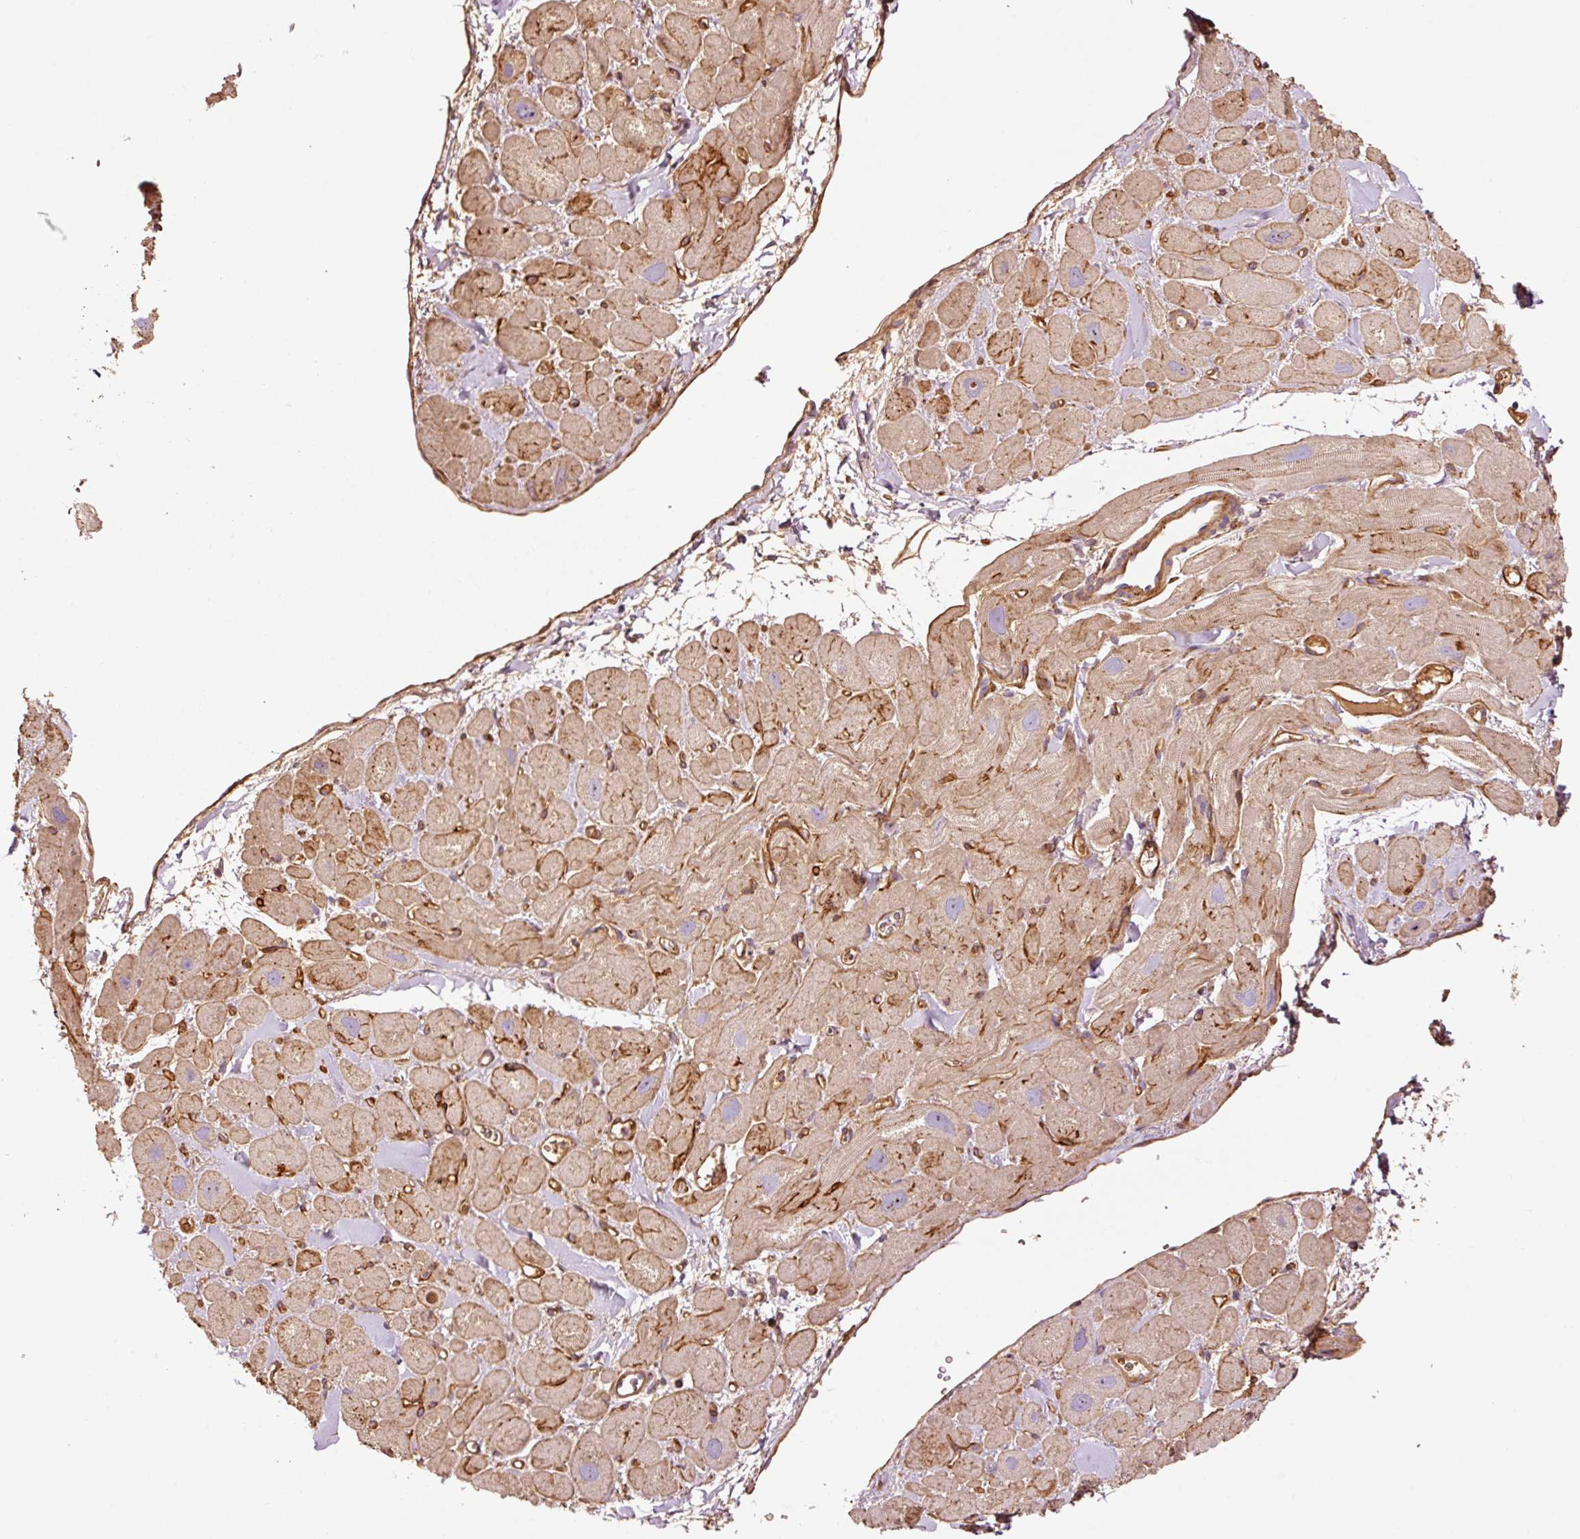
{"staining": {"intensity": "strong", "quantity": "25%-75%", "location": "cytoplasmic/membranous,nuclear"}, "tissue": "heart muscle", "cell_type": "Cardiomyocytes", "image_type": "normal", "snomed": [{"axis": "morphology", "description": "Normal tissue, NOS"}, {"axis": "topography", "description": "Heart"}], "caption": "Immunohistochemical staining of benign human heart muscle exhibits strong cytoplasmic/membranous,nuclear protein staining in approximately 25%-75% of cardiomyocytes.", "gene": "NID2", "patient": {"sex": "male", "age": 49}}